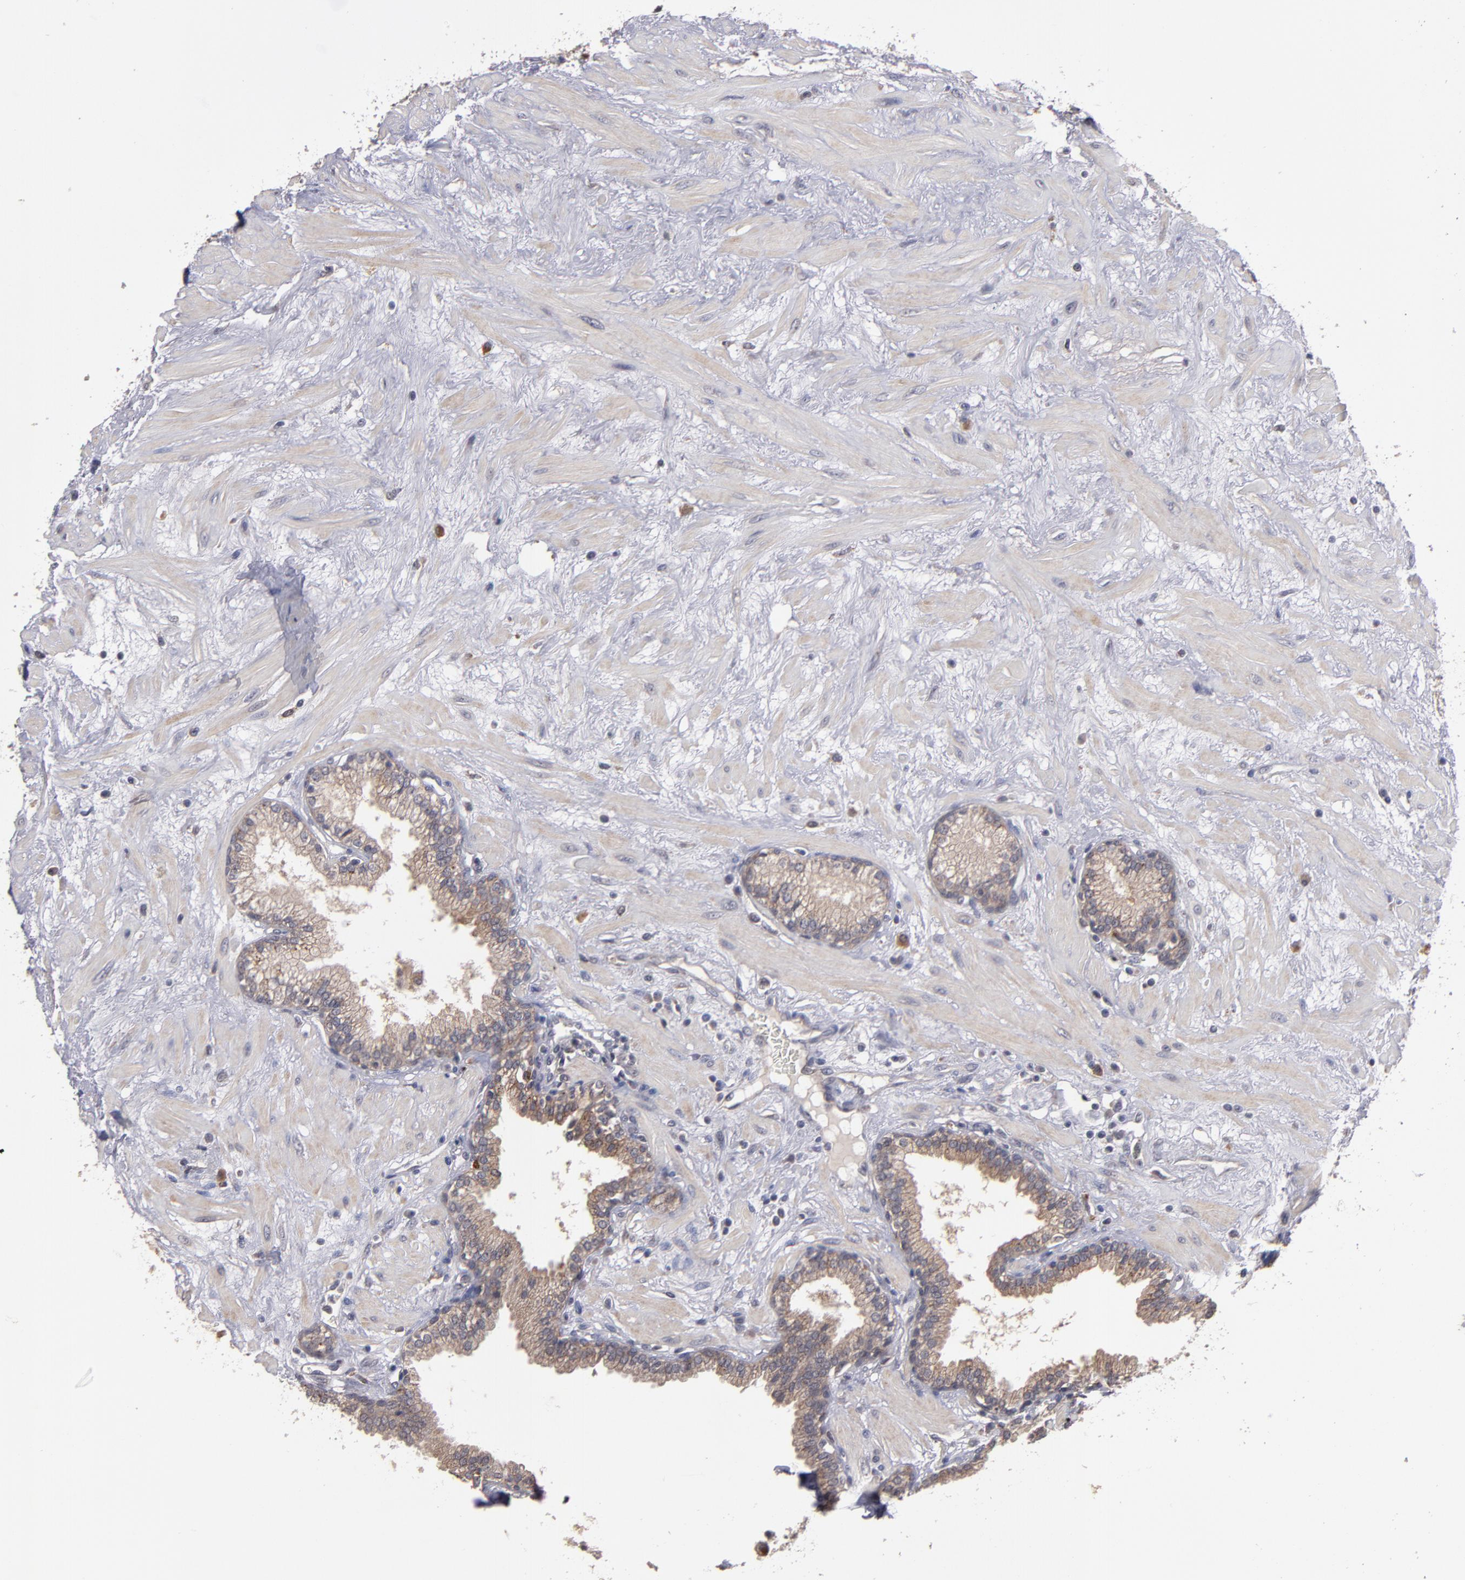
{"staining": {"intensity": "weak", "quantity": ">75%", "location": "cytoplasmic/membranous"}, "tissue": "prostate", "cell_type": "Glandular cells", "image_type": "normal", "snomed": [{"axis": "morphology", "description": "Normal tissue, NOS"}, {"axis": "topography", "description": "Prostate"}], "caption": "Immunohistochemical staining of unremarkable prostate reveals >75% levels of weak cytoplasmic/membranous protein expression in approximately >75% of glandular cells.", "gene": "CTSO", "patient": {"sex": "male", "age": 64}}